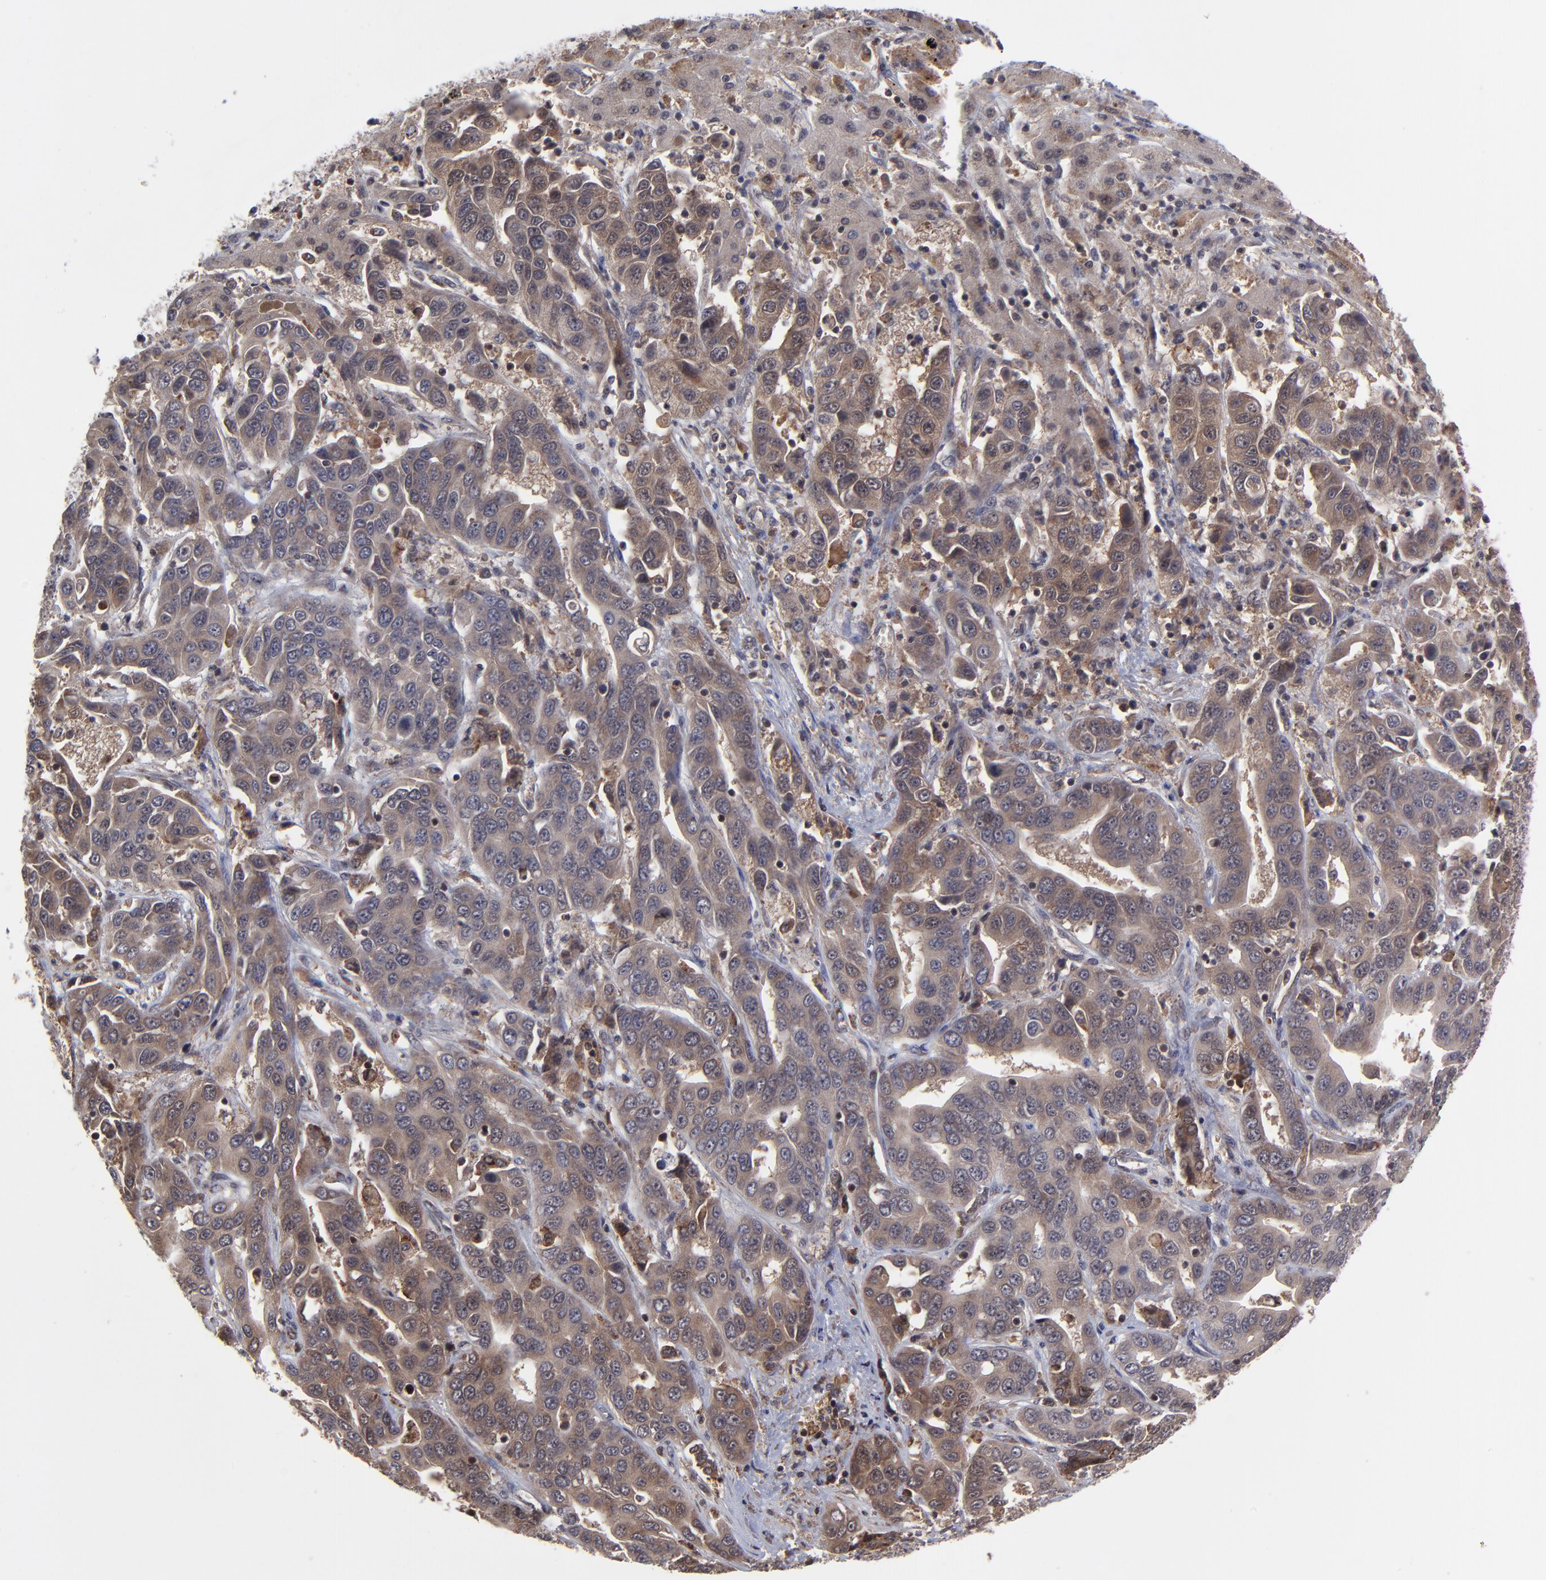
{"staining": {"intensity": "moderate", "quantity": ">75%", "location": "cytoplasmic/membranous"}, "tissue": "liver cancer", "cell_type": "Tumor cells", "image_type": "cancer", "snomed": [{"axis": "morphology", "description": "Cholangiocarcinoma"}, {"axis": "topography", "description": "Liver"}], "caption": "Liver cancer (cholangiocarcinoma) stained with a protein marker shows moderate staining in tumor cells.", "gene": "UBE2L6", "patient": {"sex": "female", "age": 52}}